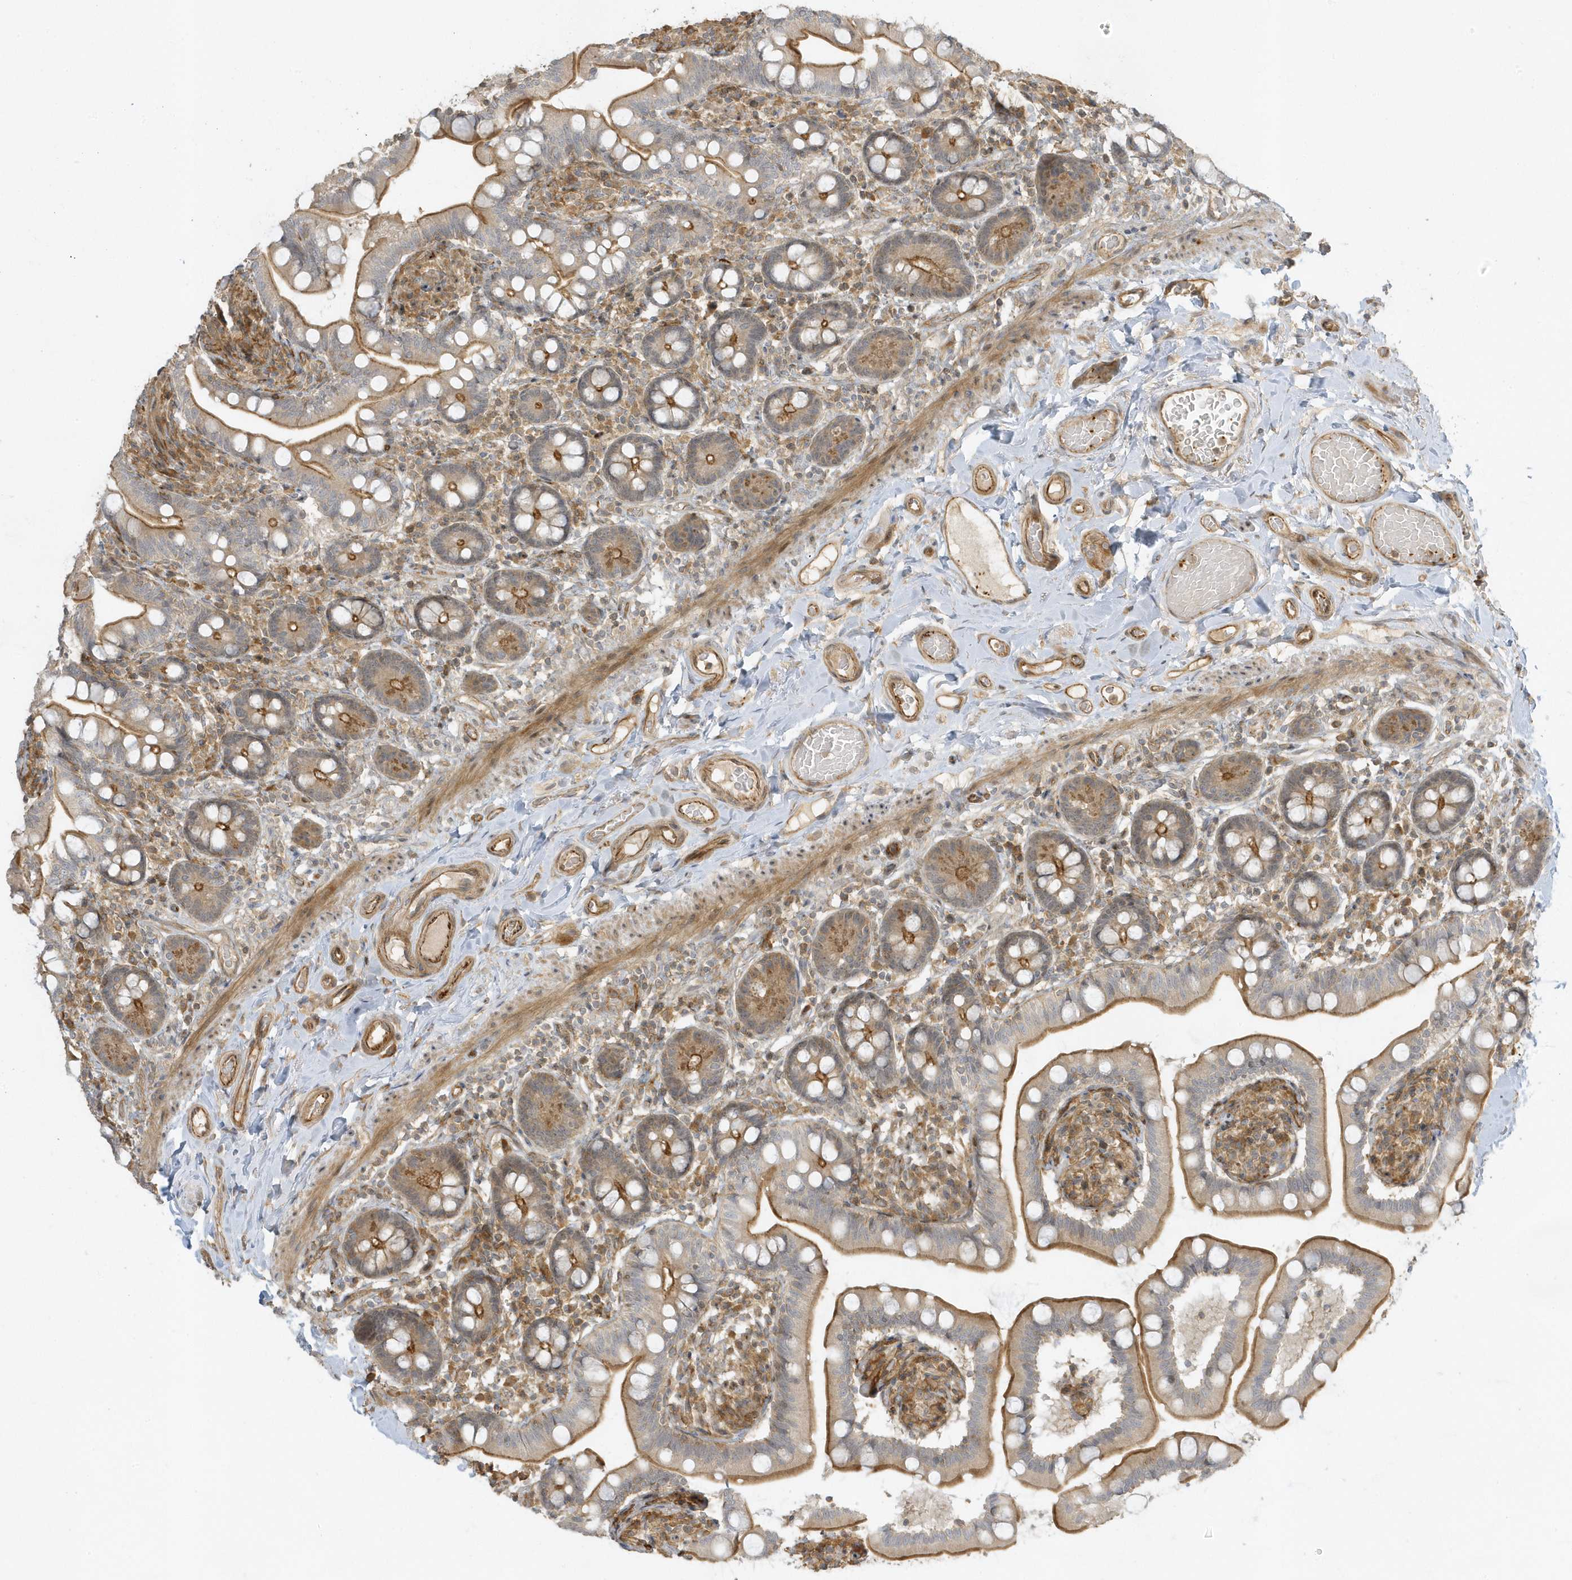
{"staining": {"intensity": "moderate", "quantity": ">75%", "location": "cytoplasmic/membranous"}, "tissue": "small intestine", "cell_type": "Glandular cells", "image_type": "normal", "snomed": [{"axis": "morphology", "description": "Normal tissue, NOS"}, {"axis": "topography", "description": "Small intestine"}], "caption": "Normal small intestine displays moderate cytoplasmic/membranous staining in approximately >75% of glandular cells, visualized by immunohistochemistry. (brown staining indicates protein expression, while blue staining denotes nuclei).", "gene": "ZBTB8A", "patient": {"sex": "female", "age": 64}}